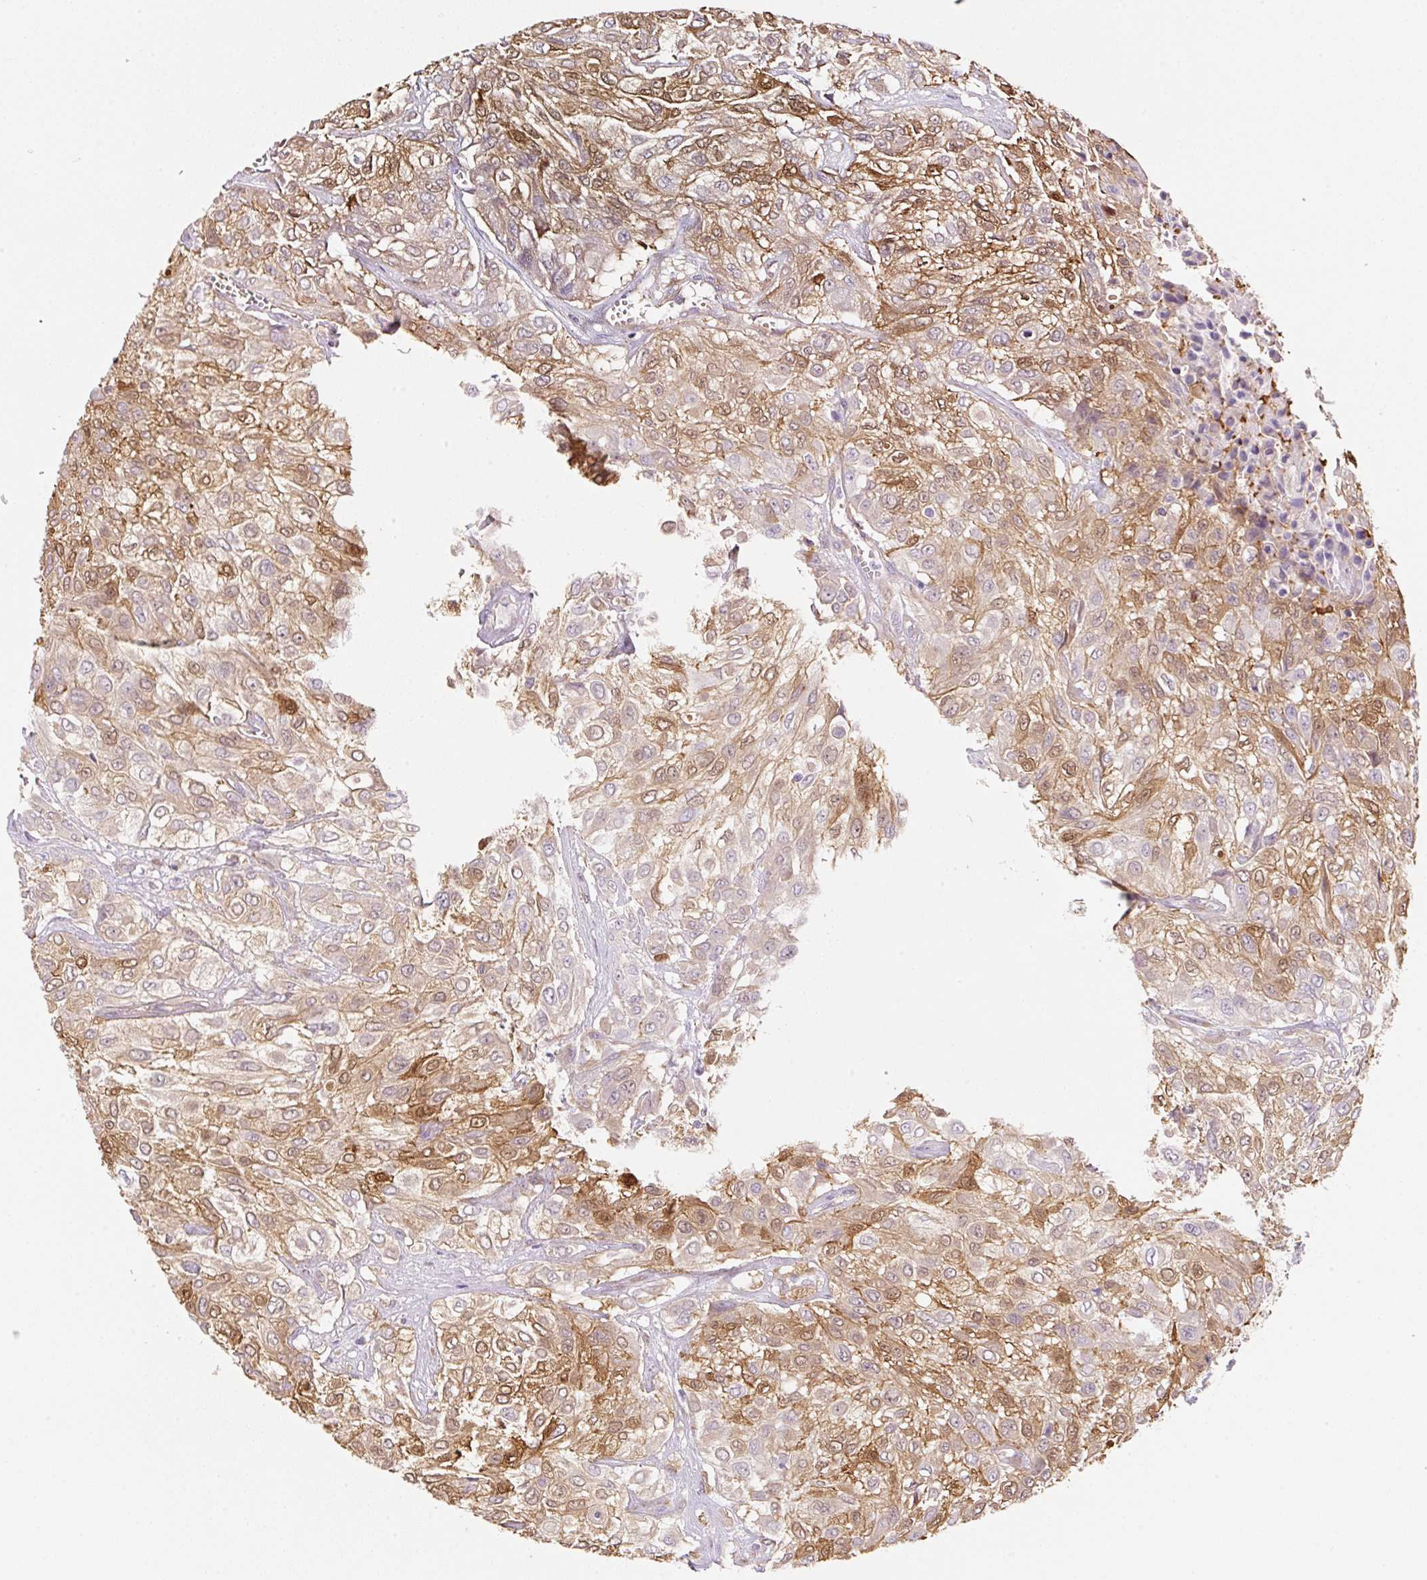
{"staining": {"intensity": "moderate", "quantity": ">75%", "location": "cytoplasmic/membranous,nuclear"}, "tissue": "urothelial cancer", "cell_type": "Tumor cells", "image_type": "cancer", "snomed": [{"axis": "morphology", "description": "Urothelial carcinoma, High grade"}, {"axis": "topography", "description": "Urinary bladder"}], "caption": "Moderate cytoplasmic/membranous and nuclear protein positivity is seen in approximately >75% of tumor cells in urothelial cancer.", "gene": "FABP5", "patient": {"sex": "male", "age": 57}}